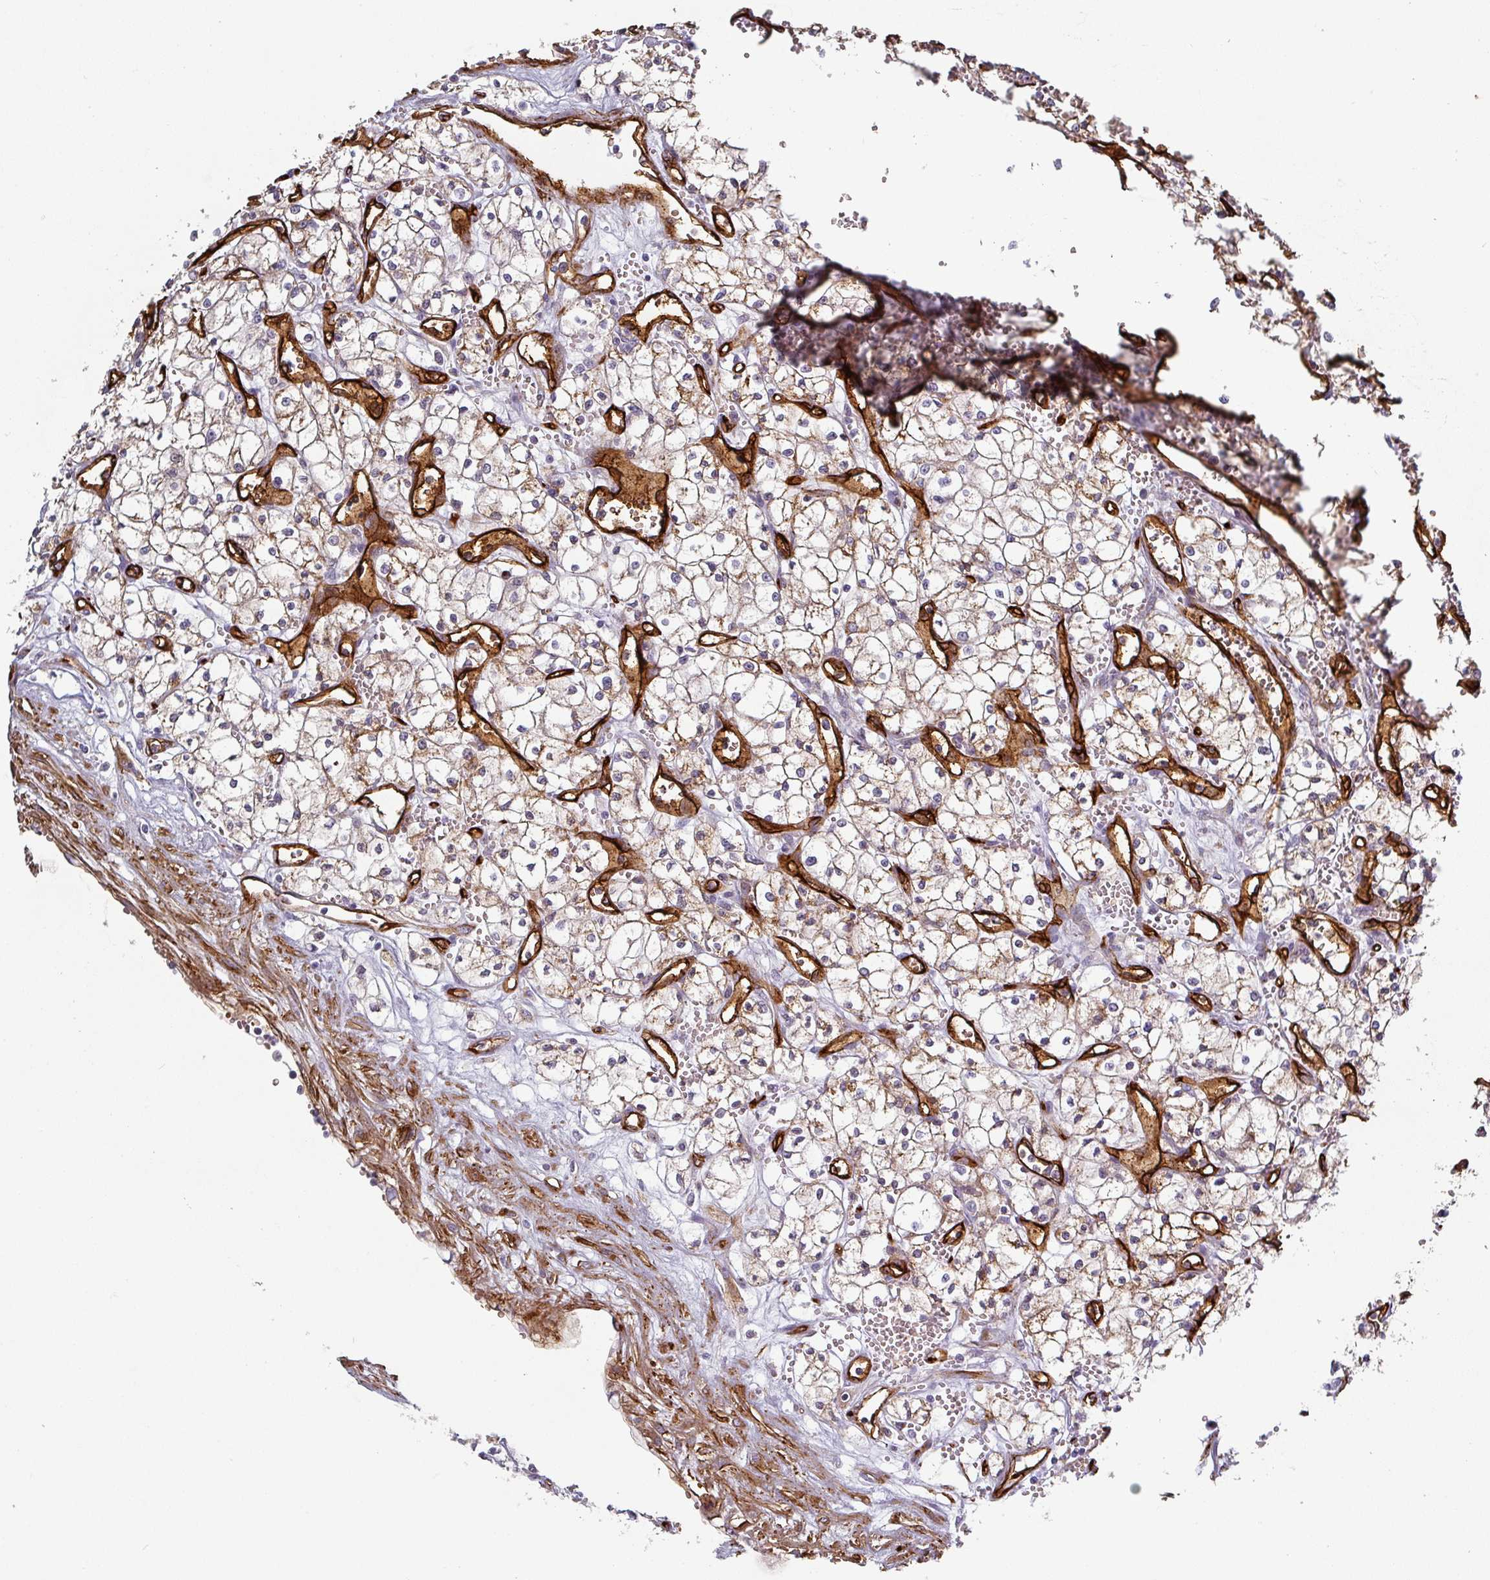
{"staining": {"intensity": "weak", "quantity": "25%-75%", "location": "cytoplasmic/membranous"}, "tissue": "renal cancer", "cell_type": "Tumor cells", "image_type": "cancer", "snomed": [{"axis": "morphology", "description": "Adenocarcinoma, NOS"}, {"axis": "topography", "description": "Kidney"}], "caption": "High-power microscopy captured an immunohistochemistry micrograph of adenocarcinoma (renal), revealing weak cytoplasmic/membranous expression in approximately 25%-75% of tumor cells.", "gene": "PRODH2", "patient": {"sex": "male", "age": 59}}